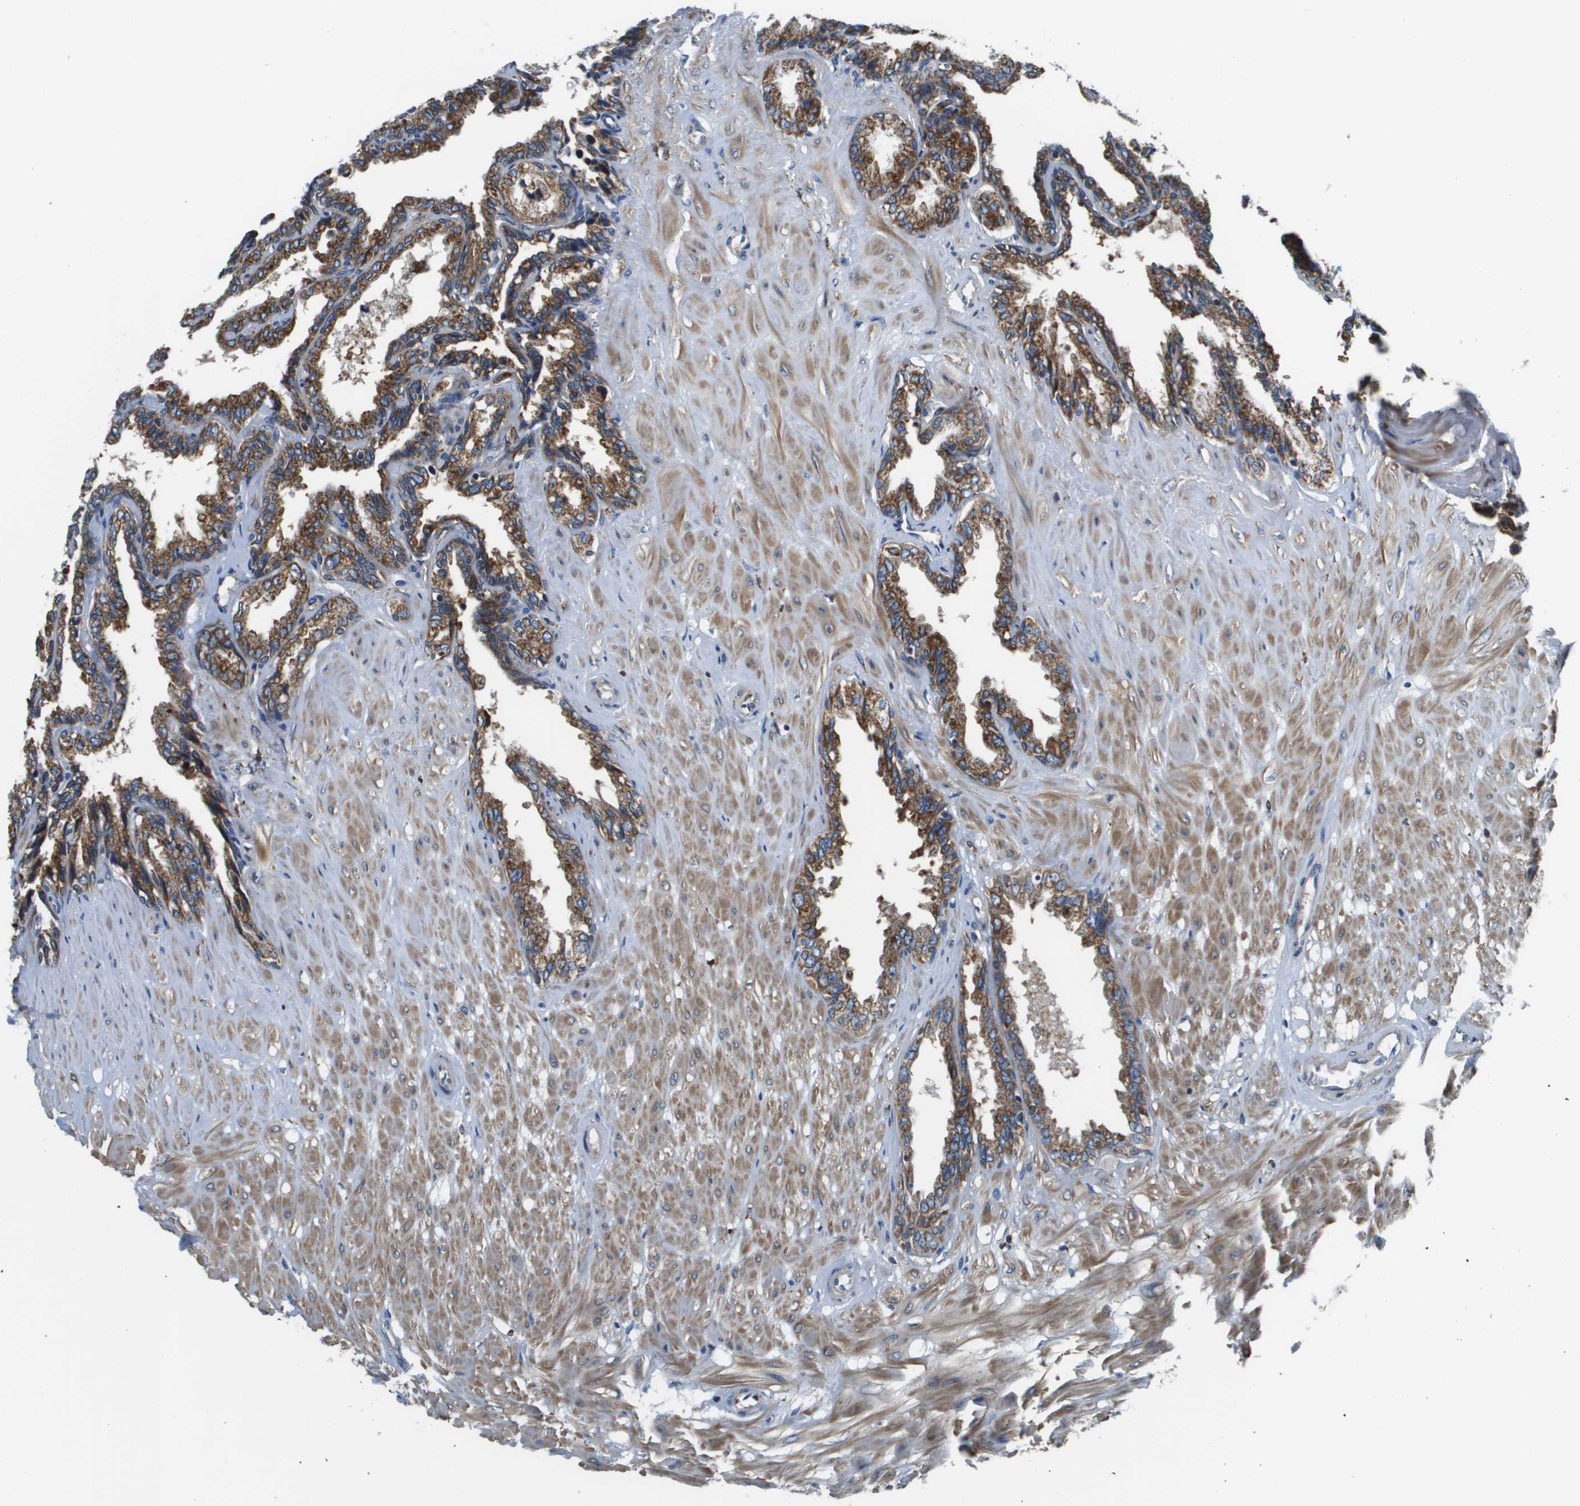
{"staining": {"intensity": "moderate", "quantity": ">75%", "location": "cytoplasmic/membranous"}, "tissue": "seminal vesicle", "cell_type": "Glandular cells", "image_type": "normal", "snomed": [{"axis": "morphology", "description": "Normal tissue, NOS"}, {"axis": "topography", "description": "Seminal veicle"}], "caption": "This image demonstrates immunohistochemistry staining of unremarkable seminal vesicle, with medium moderate cytoplasmic/membranous expression in approximately >75% of glandular cells.", "gene": "CNPY3", "patient": {"sex": "male", "age": 46}}